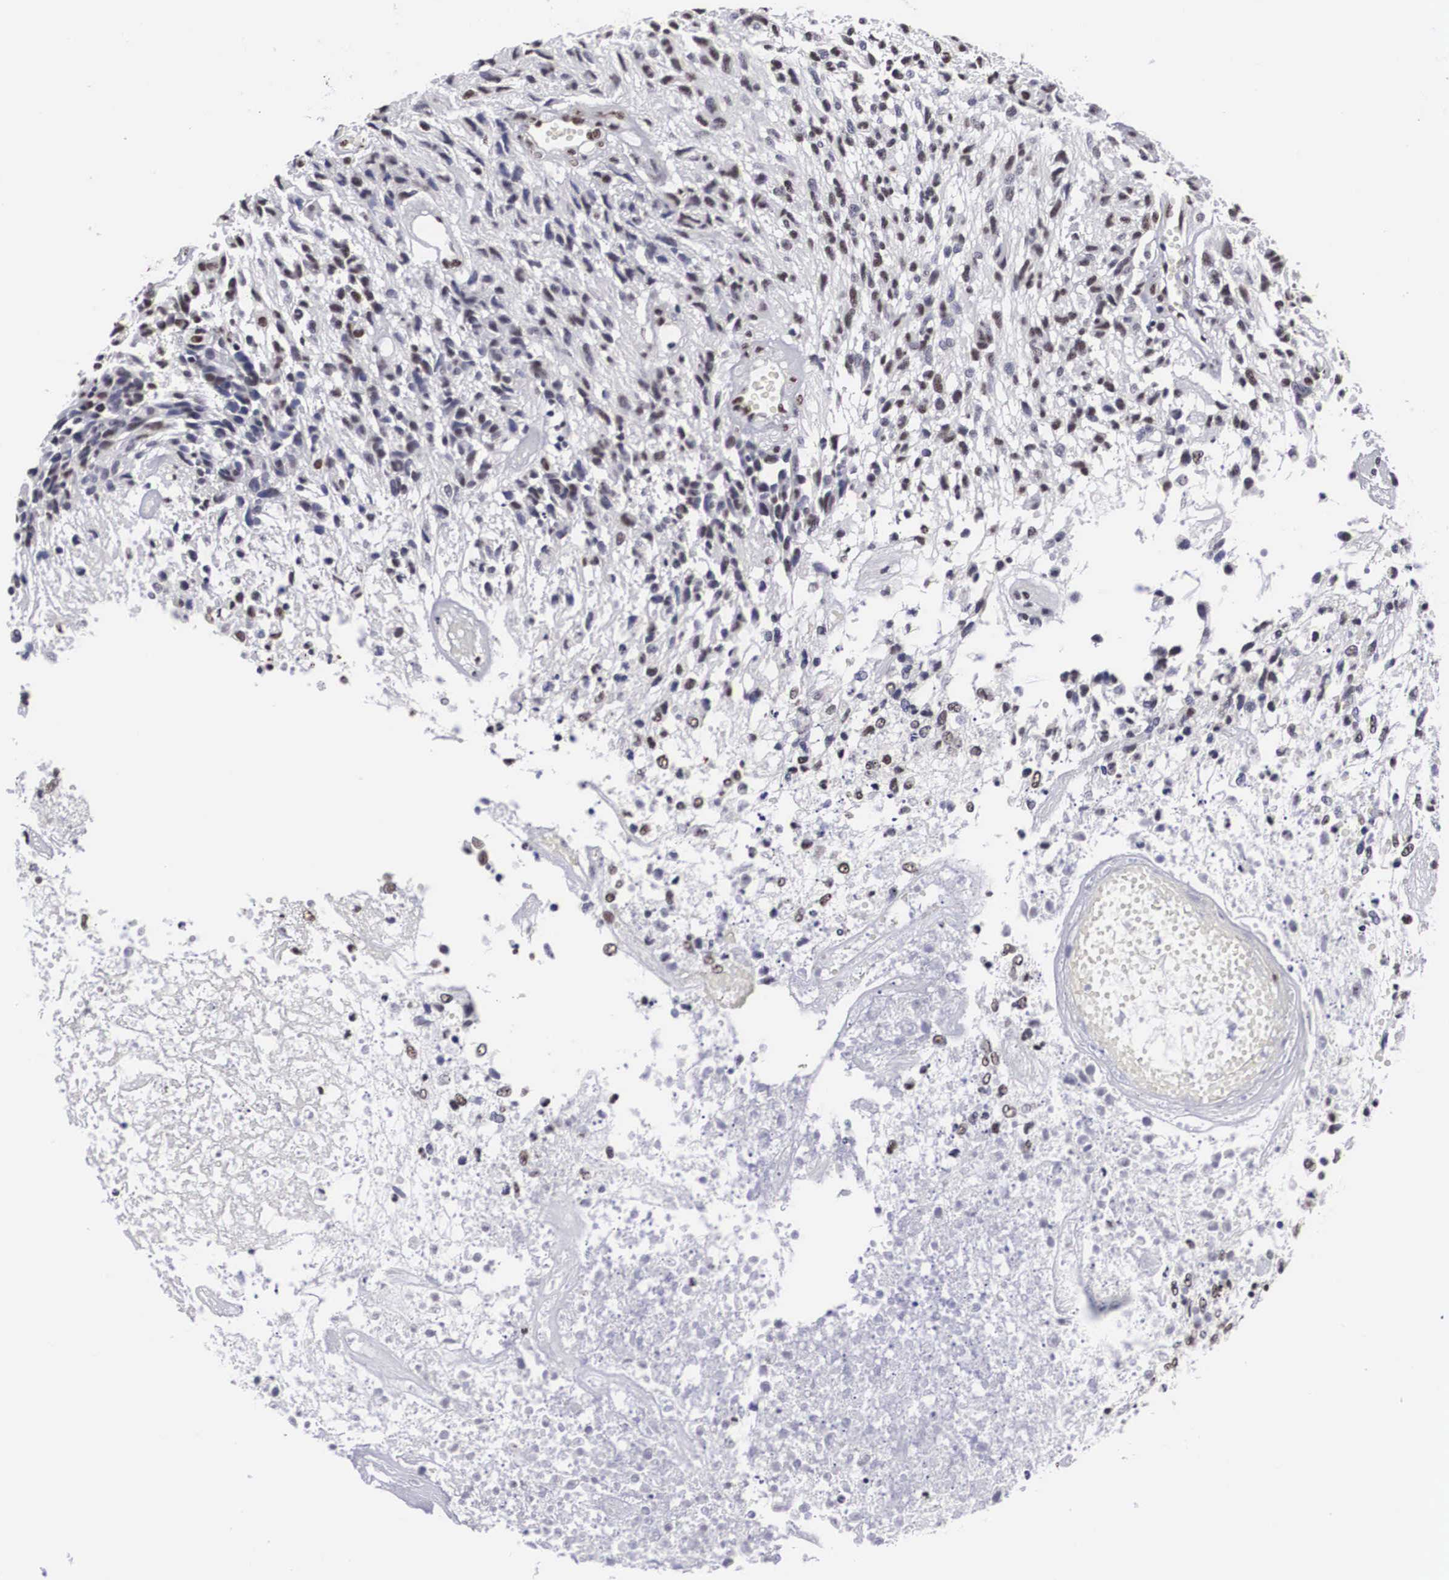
{"staining": {"intensity": "weak", "quantity": "25%-75%", "location": "nuclear"}, "tissue": "glioma", "cell_type": "Tumor cells", "image_type": "cancer", "snomed": [{"axis": "morphology", "description": "Glioma, malignant, High grade"}, {"axis": "topography", "description": "Brain"}], "caption": "High-grade glioma (malignant) stained for a protein reveals weak nuclear positivity in tumor cells.", "gene": "ACIN1", "patient": {"sex": "male", "age": 77}}